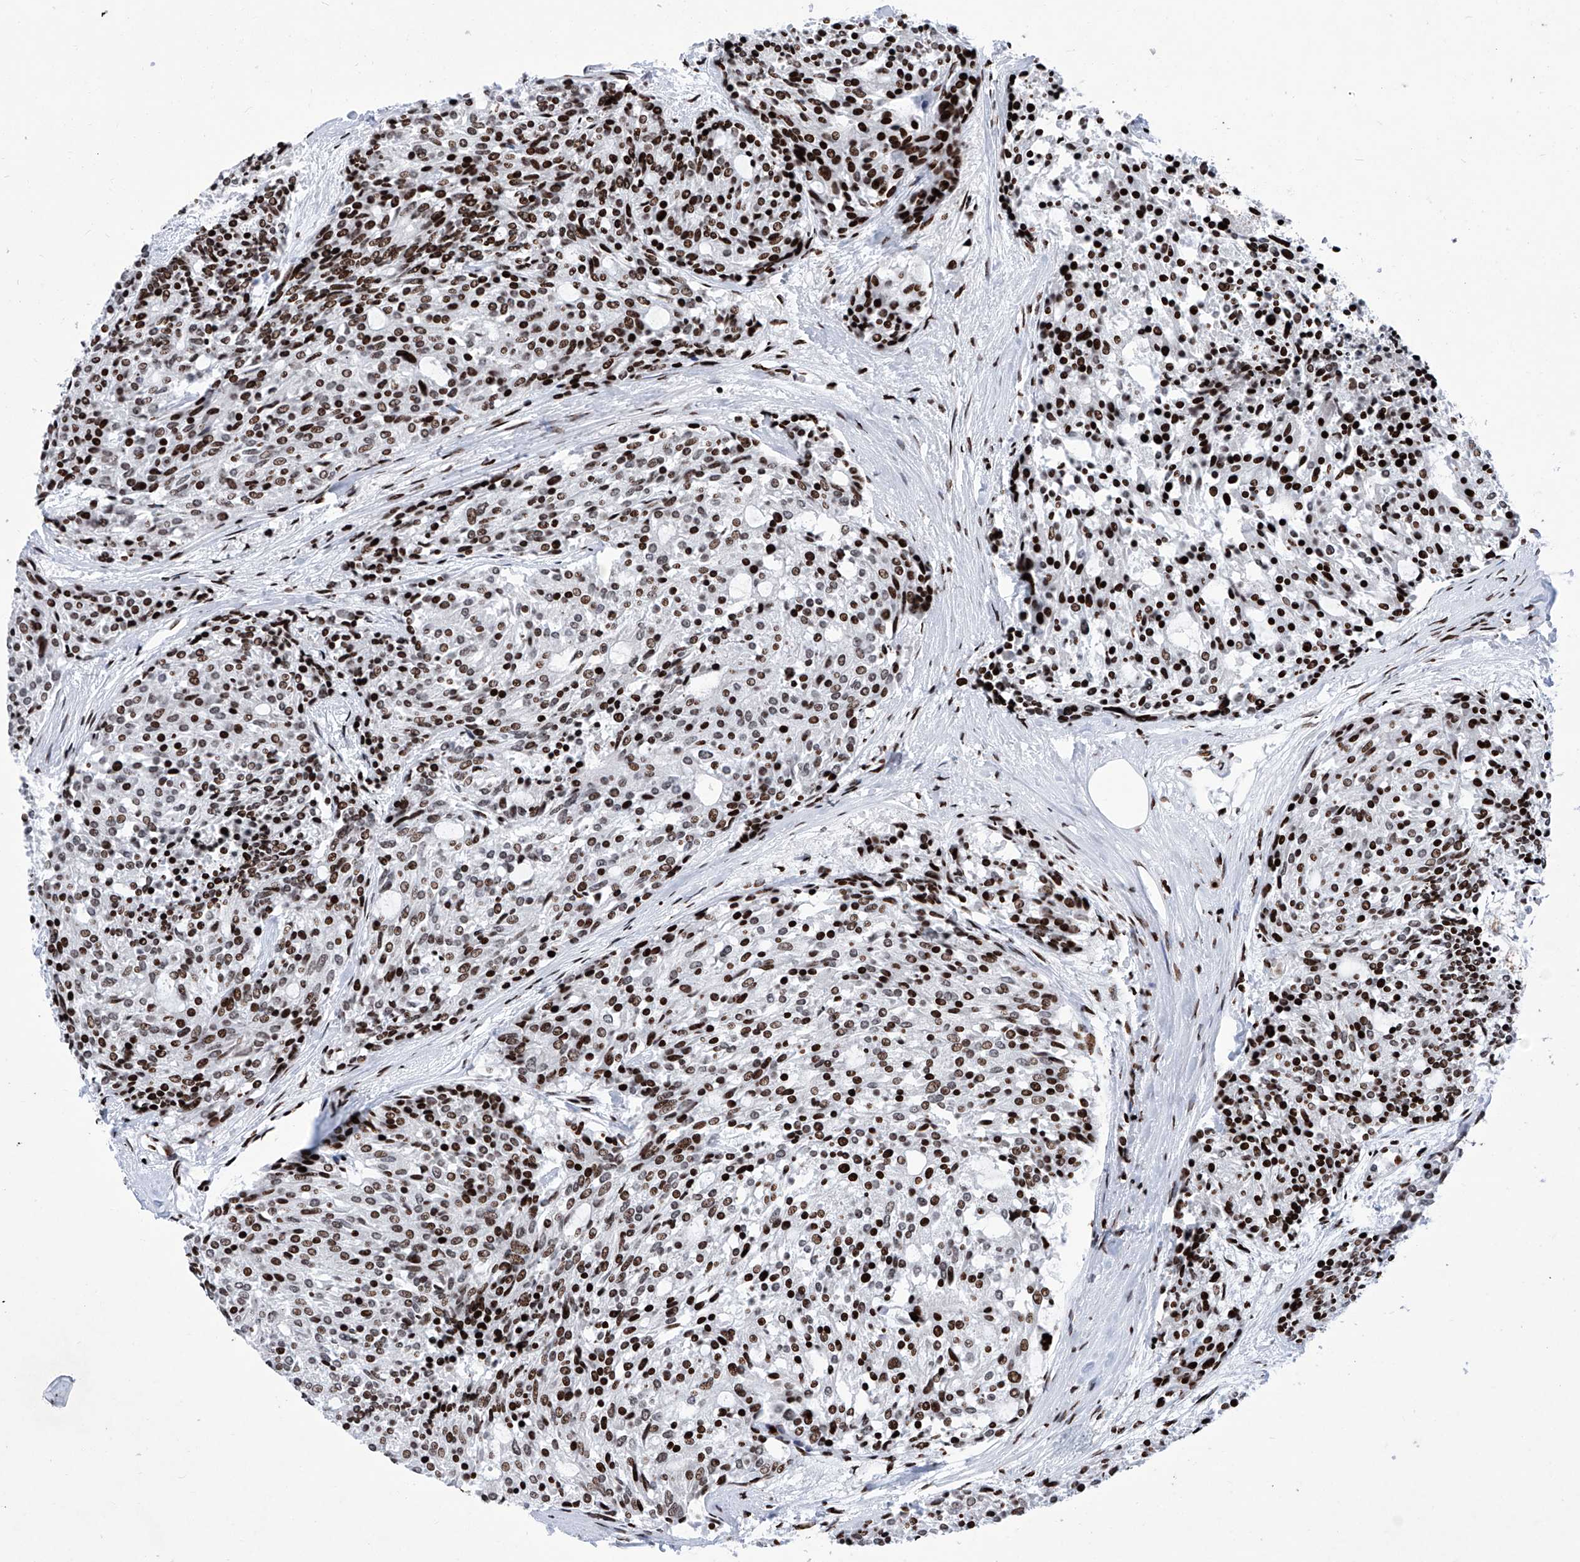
{"staining": {"intensity": "strong", "quantity": ">75%", "location": "nuclear"}, "tissue": "carcinoid", "cell_type": "Tumor cells", "image_type": "cancer", "snomed": [{"axis": "morphology", "description": "Carcinoid, malignant, NOS"}, {"axis": "topography", "description": "Pancreas"}], "caption": "Malignant carcinoid was stained to show a protein in brown. There is high levels of strong nuclear expression in about >75% of tumor cells.", "gene": "HEY2", "patient": {"sex": "female", "age": 54}}